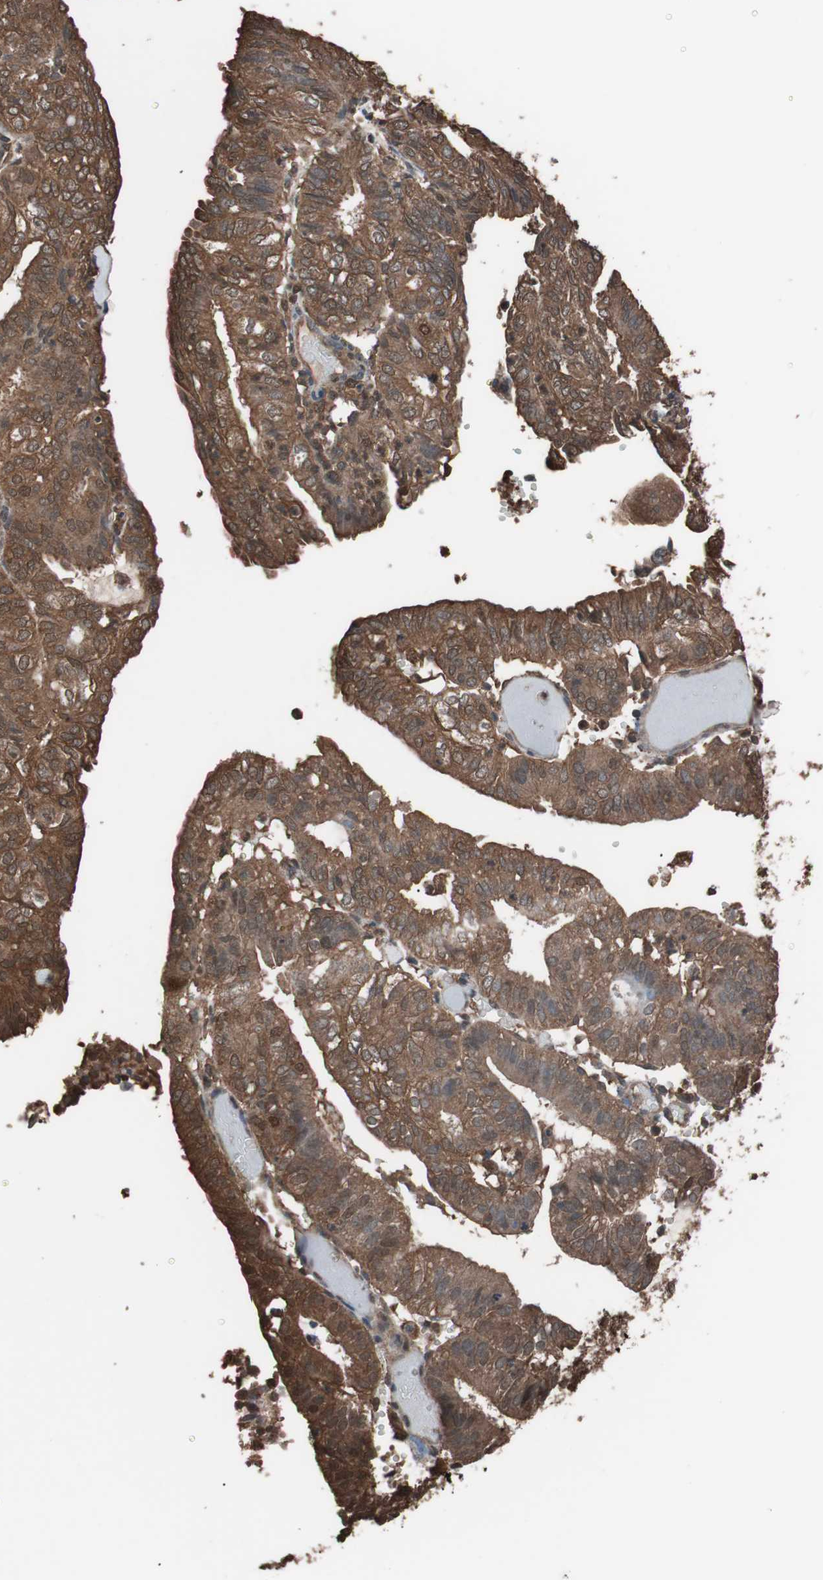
{"staining": {"intensity": "strong", "quantity": ">75%", "location": "cytoplasmic/membranous"}, "tissue": "endometrial cancer", "cell_type": "Tumor cells", "image_type": "cancer", "snomed": [{"axis": "morphology", "description": "Adenocarcinoma, NOS"}, {"axis": "topography", "description": "Uterus"}], "caption": "Endometrial adenocarcinoma stained for a protein (brown) displays strong cytoplasmic/membranous positive staining in about >75% of tumor cells.", "gene": "CALM2", "patient": {"sex": "female", "age": 60}}